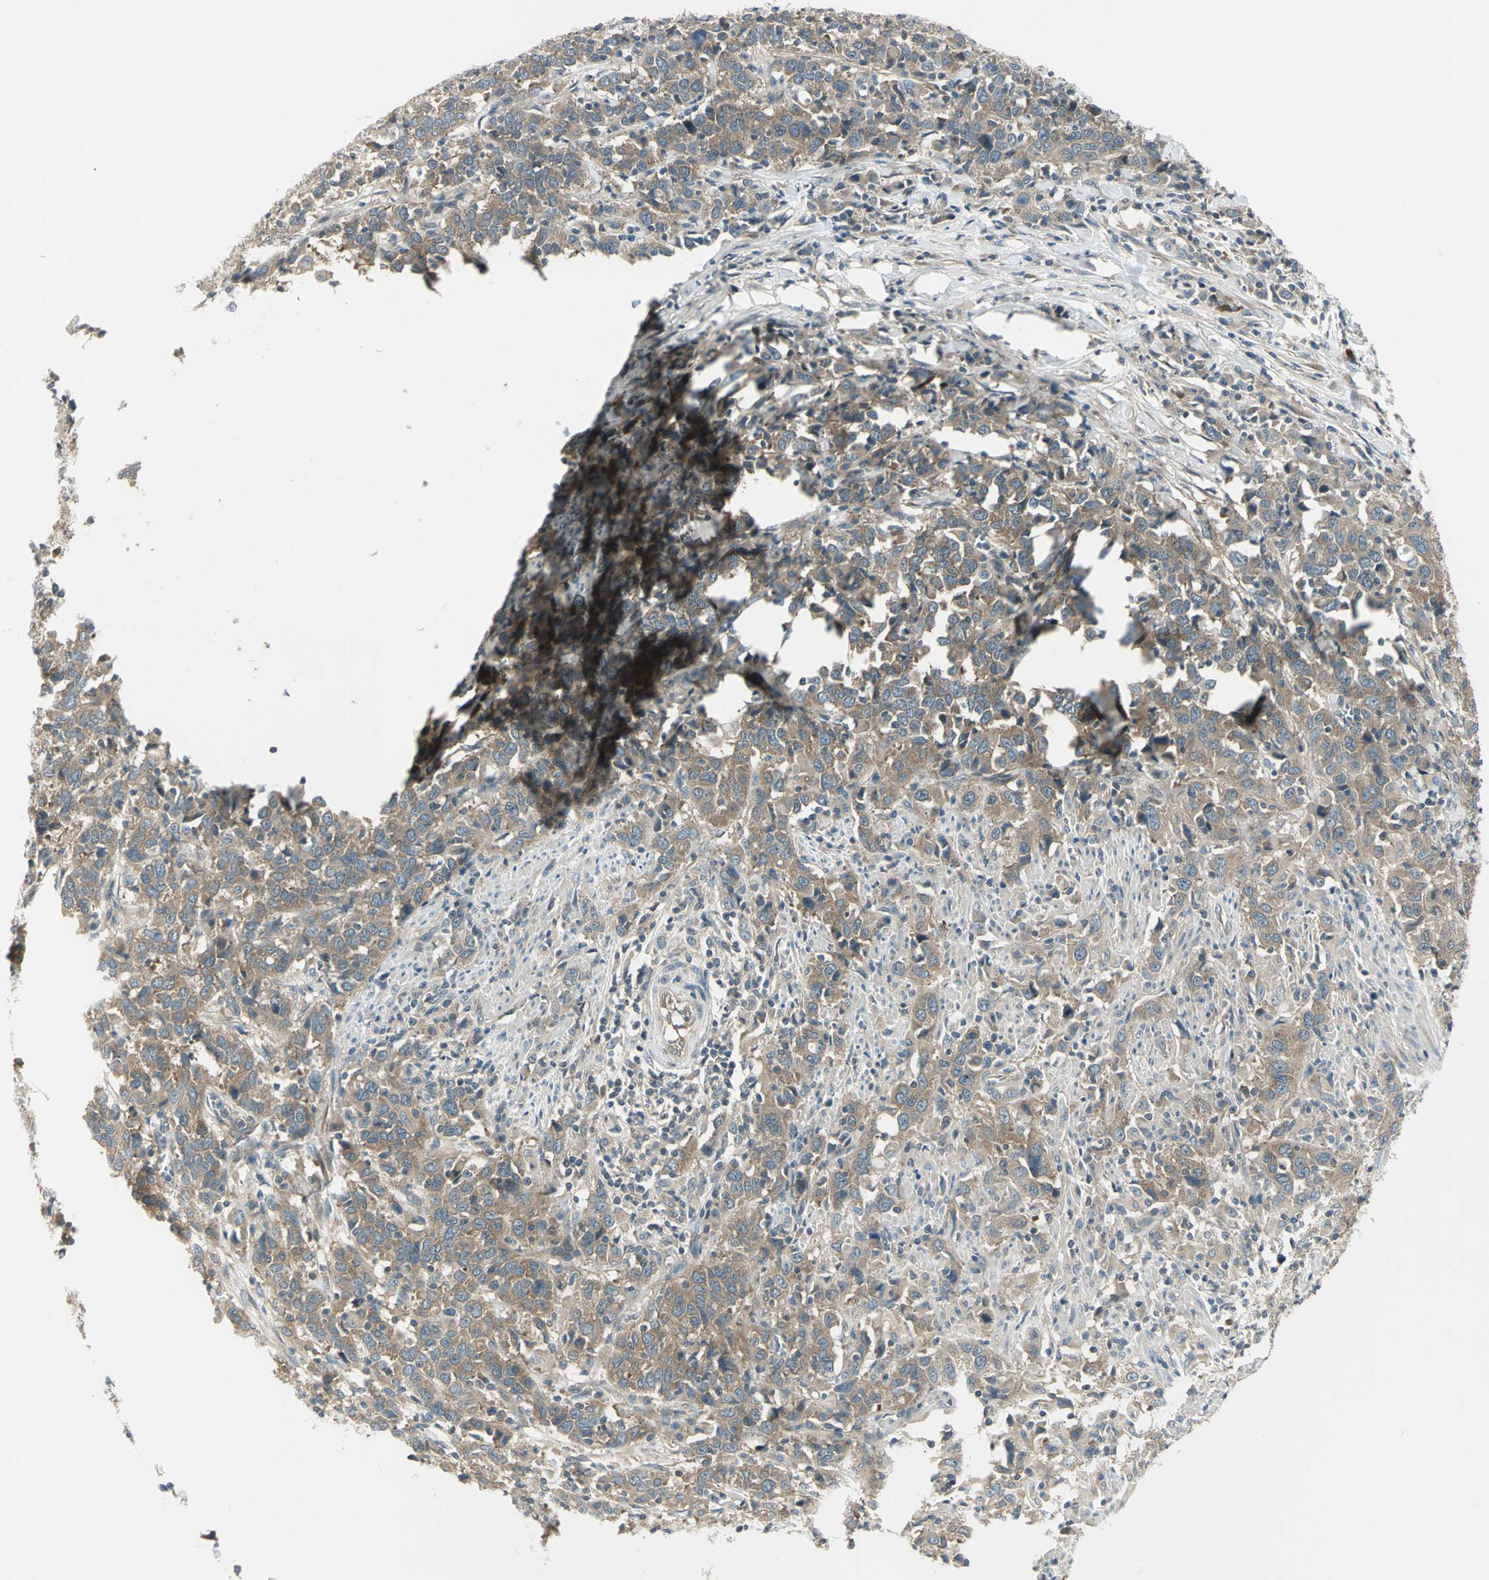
{"staining": {"intensity": "moderate", "quantity": ">75%", "location": "cytoplasmic/membranous"}, "tissue": "urothelial cancer", "cell_type": "Tumor cells", "image_type": "cancer", "snomed": [{"axis": "morphology", "description": "Urothelial carcinoma, High grade"}, {"axis": "topography", "description": "Urinary bladder"}], "caption": "A medium amount of moderate cytoplasmic/membranous expression is present in approximately >75% of tumor cells in urothelial carcinoma (high-grade) tissue.", "gene": "PRKAA1", "patient": {"sex": "male", "age": 61}}